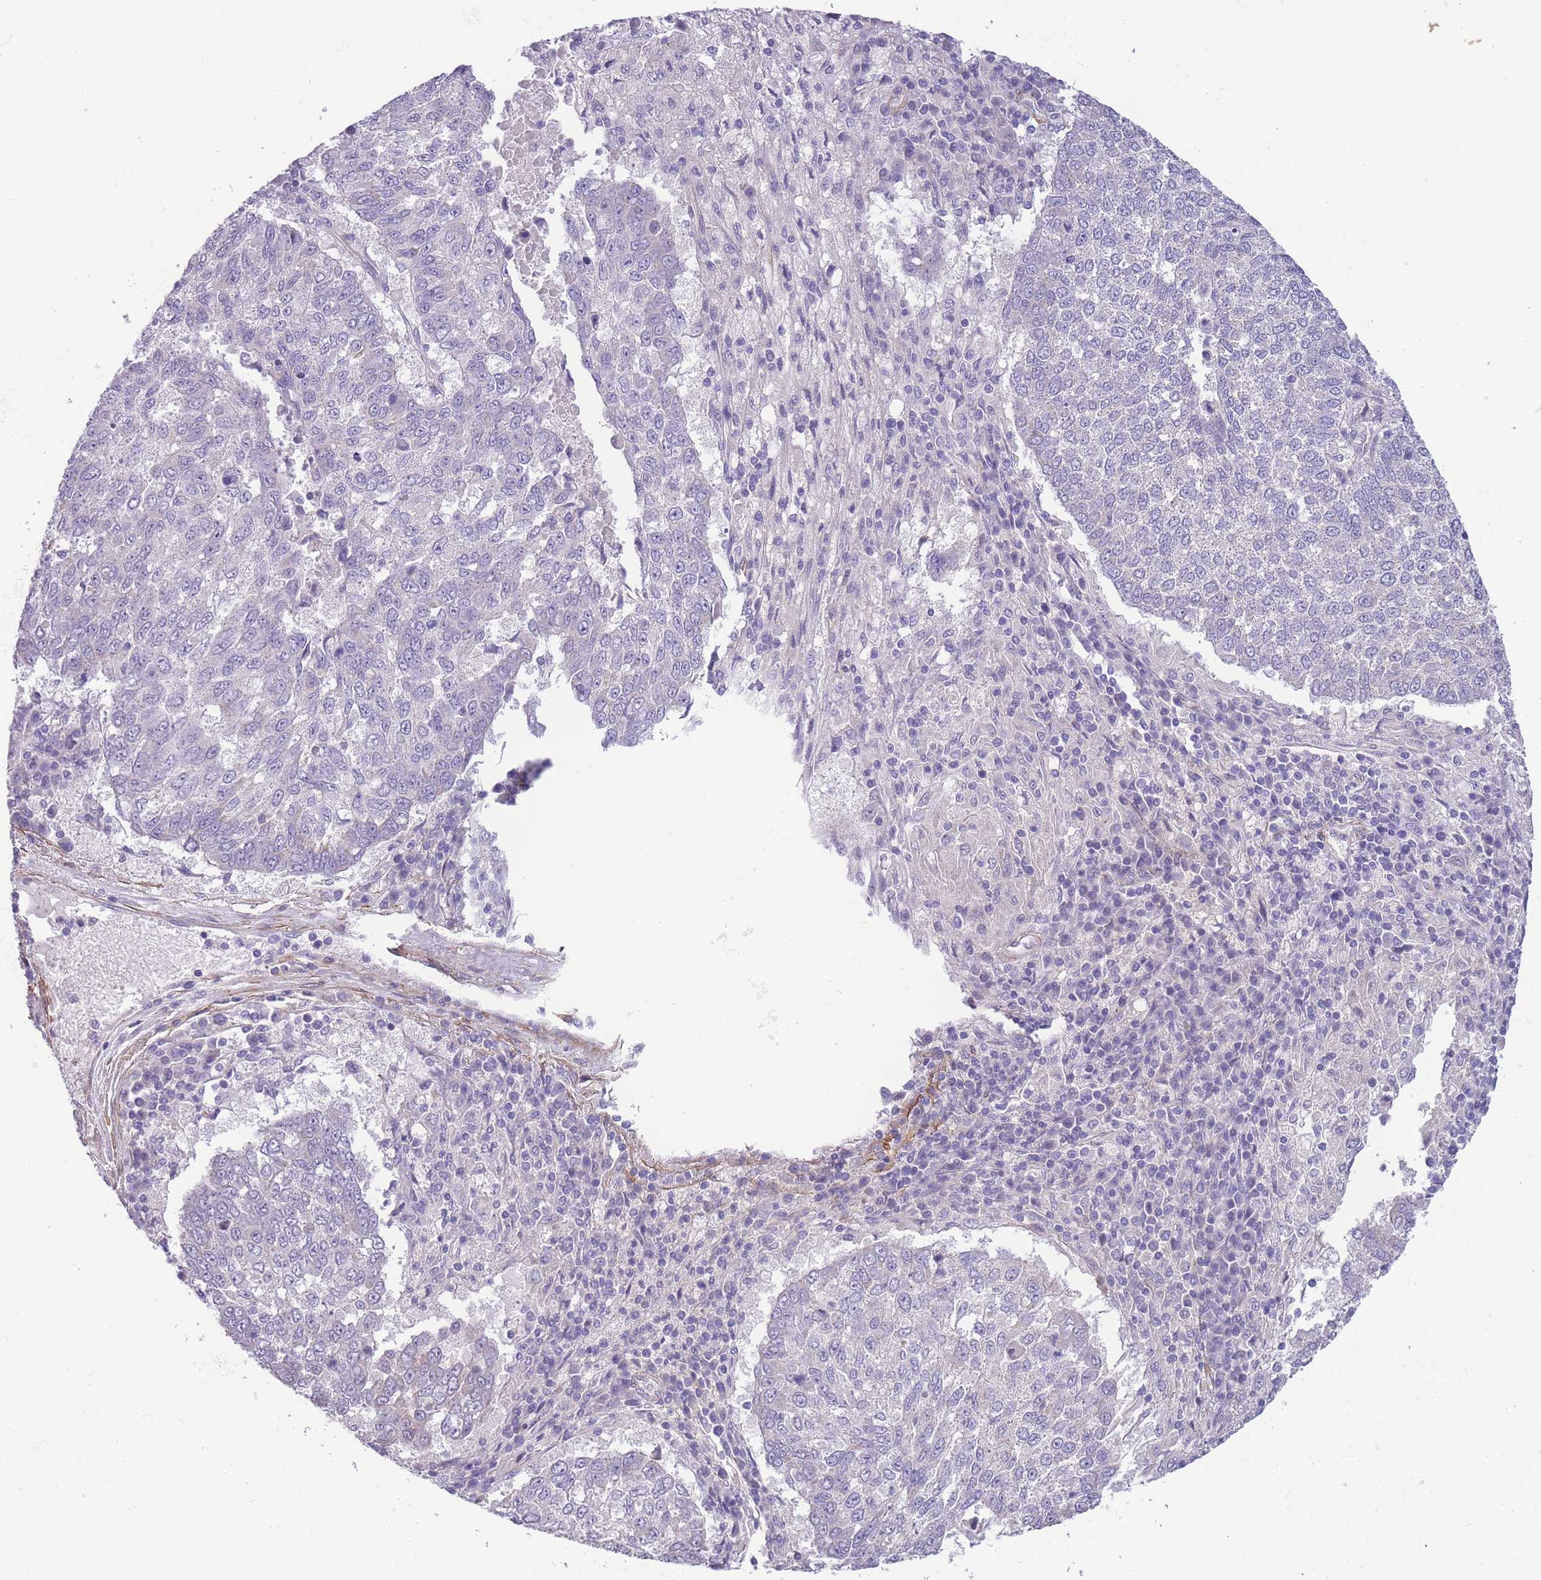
{"staining": {"intensity": "negative", "quantity": "none", "location": "none"}, "tissue": "lung cancer", "cell_type": "Tumor cells", "image_type": "cancer", "snomed": [{"axis": "morphology", "description": "Squamous cell carcinoma, NOS"}, {"axis": "topography", "description": "Lung"}], "caption": "A photomicrograph of lung cancer (squamous cell carcinoma) stained for a protein shows no brown staining in tumor cells.", "gene": "FAM124A", "patient": {"sex": "male", "age": 73}}